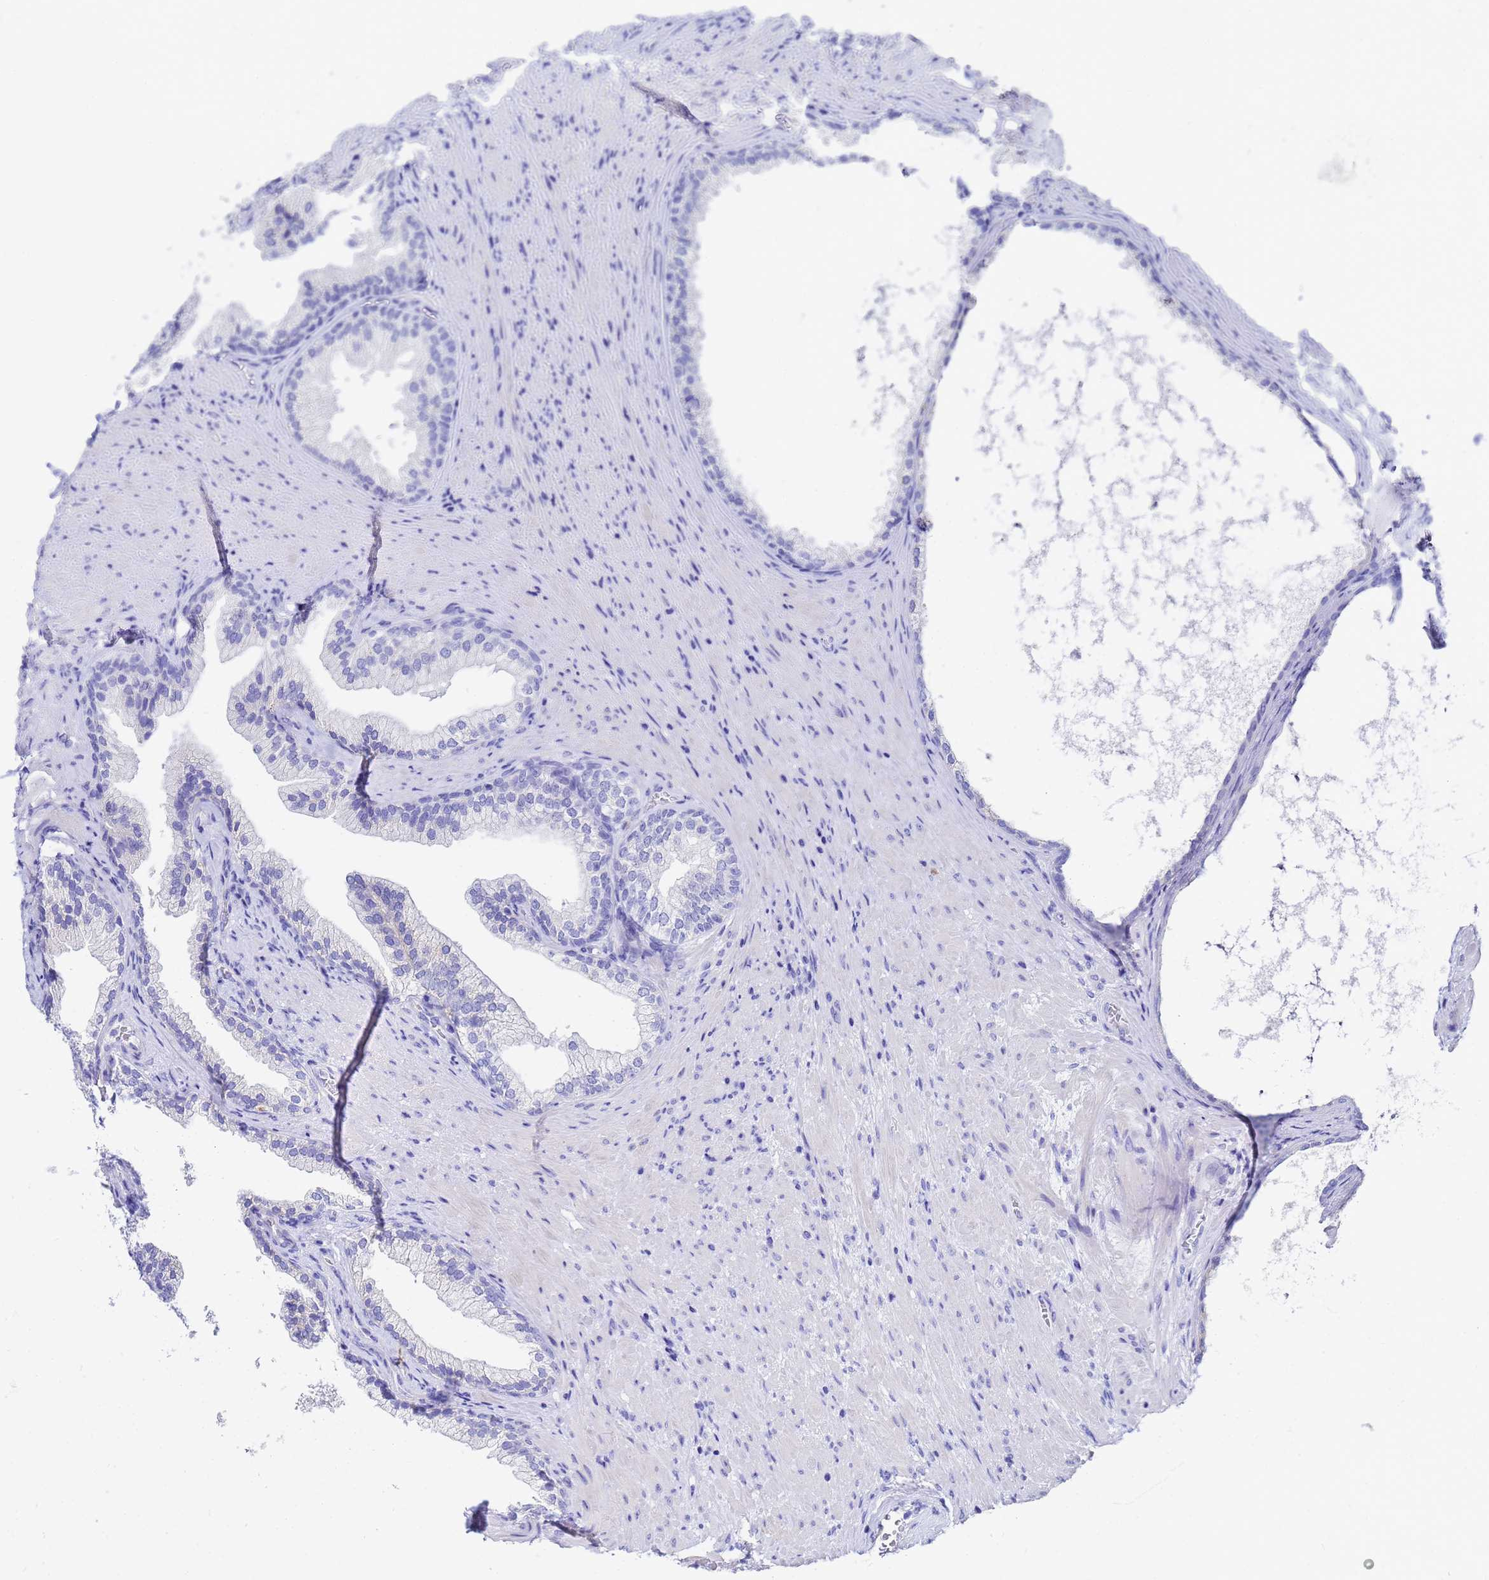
{"staining": {"intensity": "negative", "quantity": "none", "location": "none"}, "tissue": "prostate", "cell_type": "Glandular cells", "image_type": "normal", "snomed": [{"axis": "morphology", "description": "Normal tissue, NOS"}, {"axis": "topography", "description": "Prostate"}], "caption": "An immunohistochemistry image of unremarkable prostate is shown. There is no staining in glandular cells of prostate. The staining was performed using DAB to visualize the protein expression in brown, while the nuclei were stained in blue with hematoxylin (Magnification: 20x).", "gene": "C2orf72", "patient": {"sex": "male", "age": 76}}